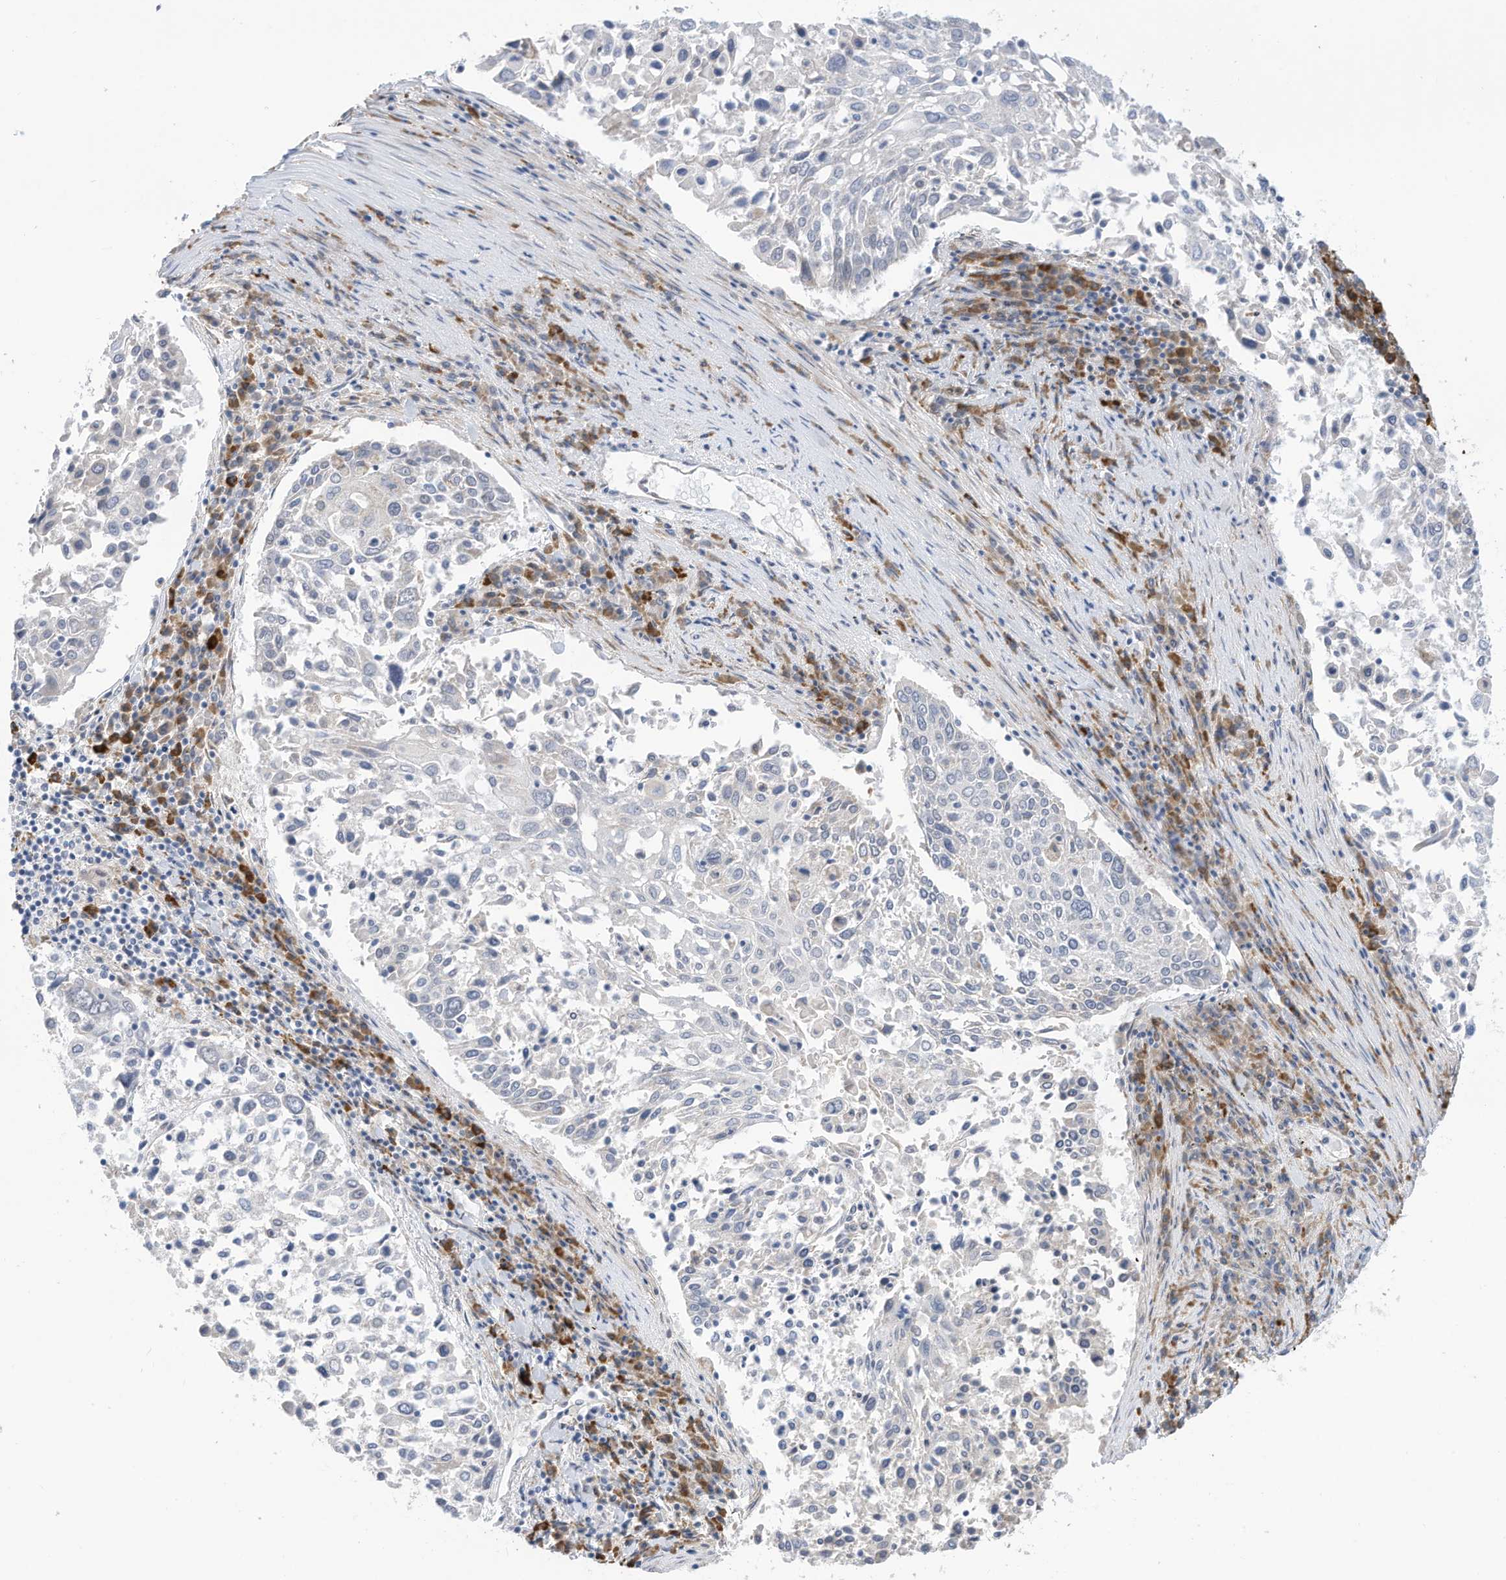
{"staining": {"intensity": "negative", "quantity": "none", "location": "none"}, "tissue": "lung cancer", "cell_type": "Tumor cells", "image_type": "cancer", "snomed": [{"axis": "morphology", "description": "Squamous cell carcinoma, NOS"}, {"axis": "topography", "description": "Lung"}], "caption": "IHC of squamous cell carcinoma (lung) demonstrates no expression in tumor cells.", "gene": "ZNF292", "patient": {"sex": "male", "age": 65}}